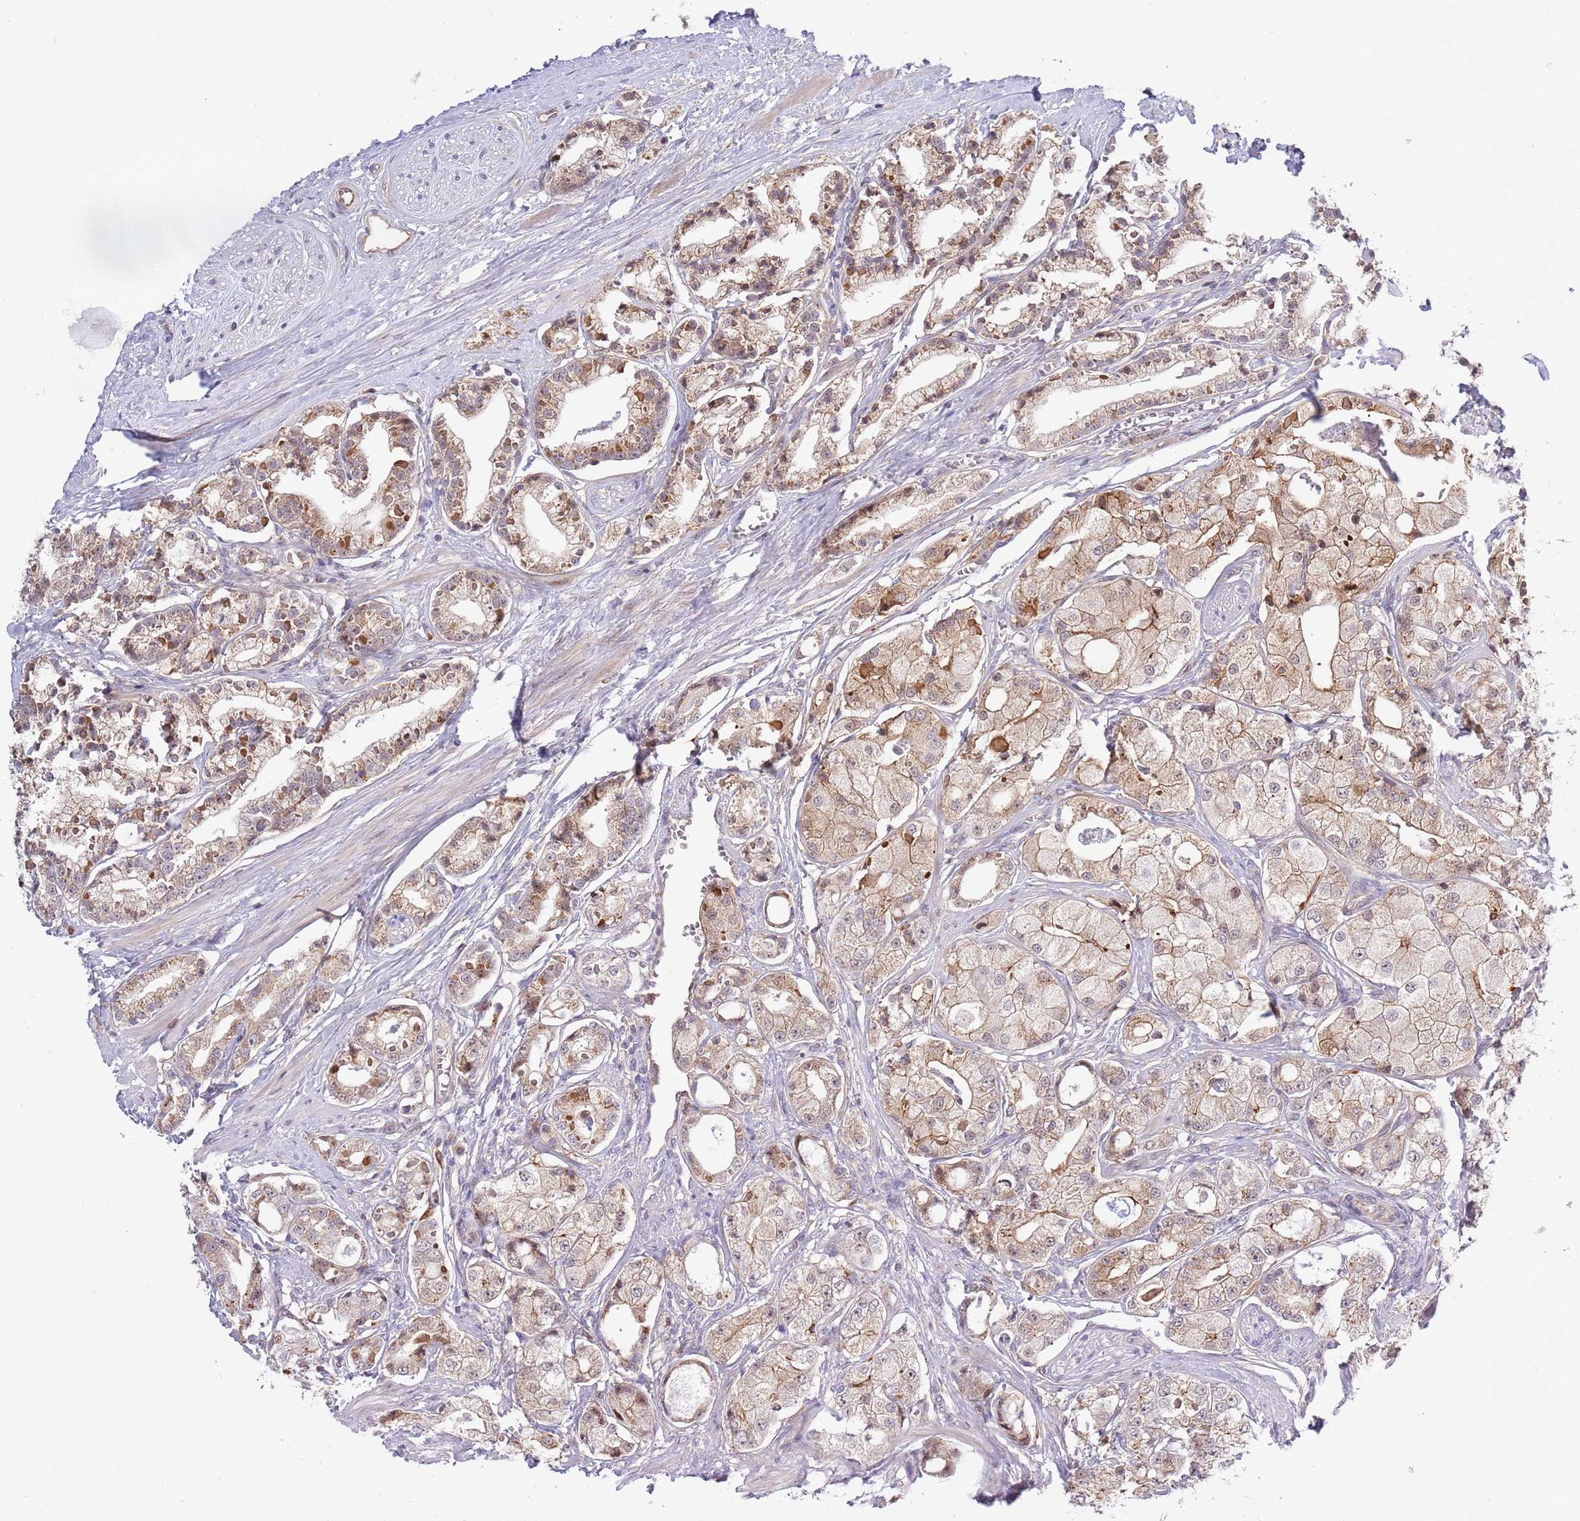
{"staining": {"intensity": "moderate", "quantity": ">75%", "location": "cytoplasmic/membranous"}, "tissue": "prostate cancer", "cell_type": "Tumor cells", "image_type": "cancer", "snomed": [{"axis": "morphology", "description": "Adenocarcinoma, High grade"}, {"axis": "topography", "description": "Prostate"}], "caption": "High-power microscopy captured an immunohistochemistry histopathology image of prostate cancer, revealing moderate cytoplasmic/membranous expression in approximately >75% of tumor cells.", "gene": "CCNJL", "patient": {"sex": "male", "age": 71}}